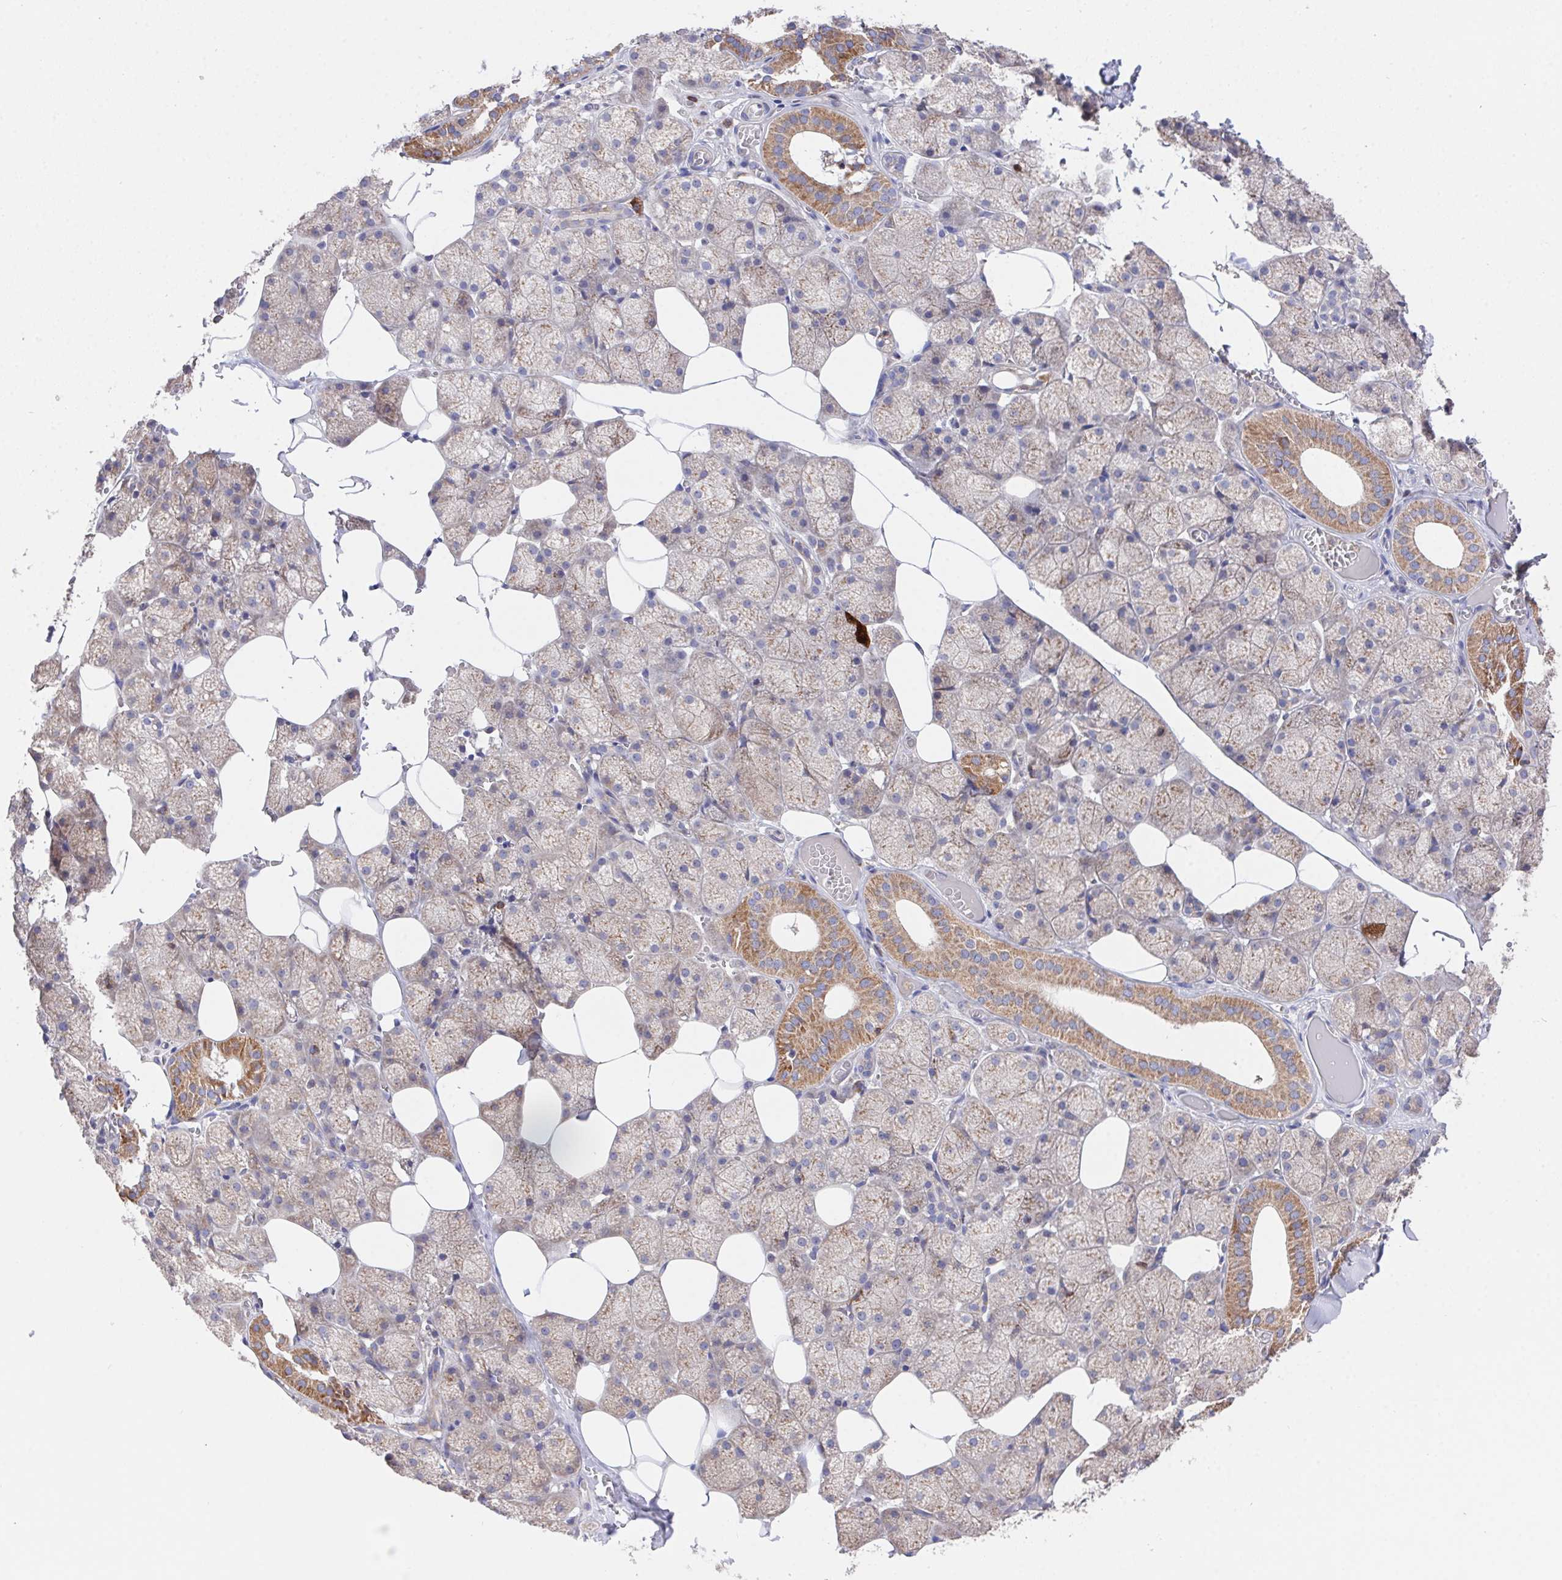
{"staining": {"intensity": "moderate", "quantity": "25%-75%", "location": "cytoplasmic/membranous"}, "tissue": "salivary gland", "cell_type": "Glandular cells", "image_type": "normal", "snomed": [{"axis": "morphology", "description": "Normal tissue, NOS"}, {"axis": "topography", "description": "Salivary gland"}, {"axis": "topography", "description": "Peripheral nerve tissue"}], "caption": "IHC of unremarkable salivary gland exhibits medium levels of moderate cytoplasmic/membranous positivity in about 25%-75% of glandular cells.", "gene": "FAM241A", "patient": {"sex": "male", "age": 38}}